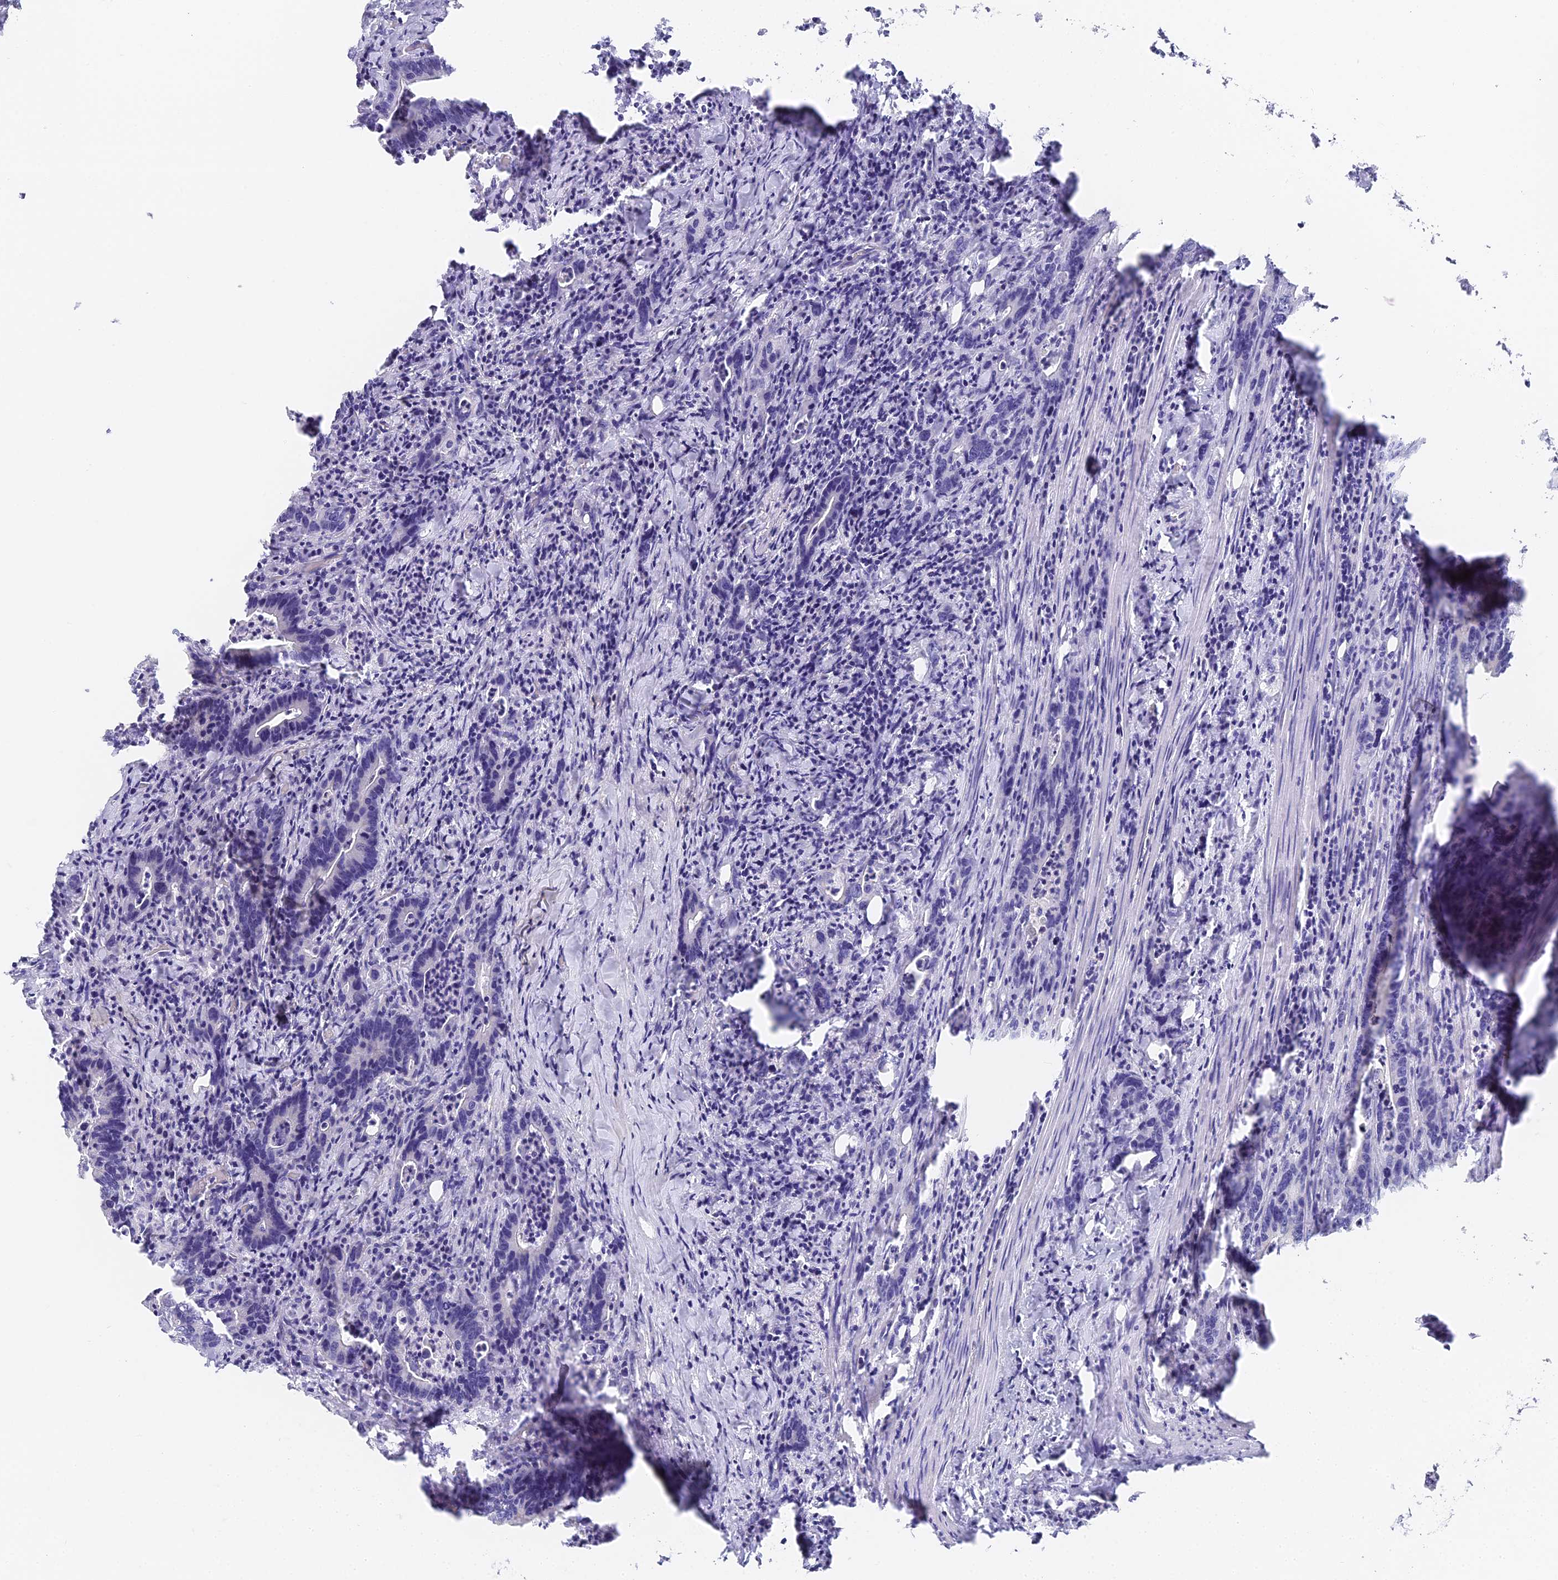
{"staining": {"intensity": "negative", "quantity": "none", "location": "none"}, "tissue": "colorectal cancer", "cell_type": "Tumor cells", "image_type": "cancer", "snomed": [{"axis": "morphology", "description": "Adenocarcinoma, NOS"}, {"axis": "topography", "description": "Colon"}], "caption": "Tumor cells show no significant positivity in colorectal adenocarcinoma. The staining was performed using DAB (3,3'-diaminobenzidine) to visualize the protein expression in brown, while the nuclei were stained in blue with hematoxylin (Magnification: 20x).", "gene": "GJA1", "patient": {"sex": "female", "age": 75}}